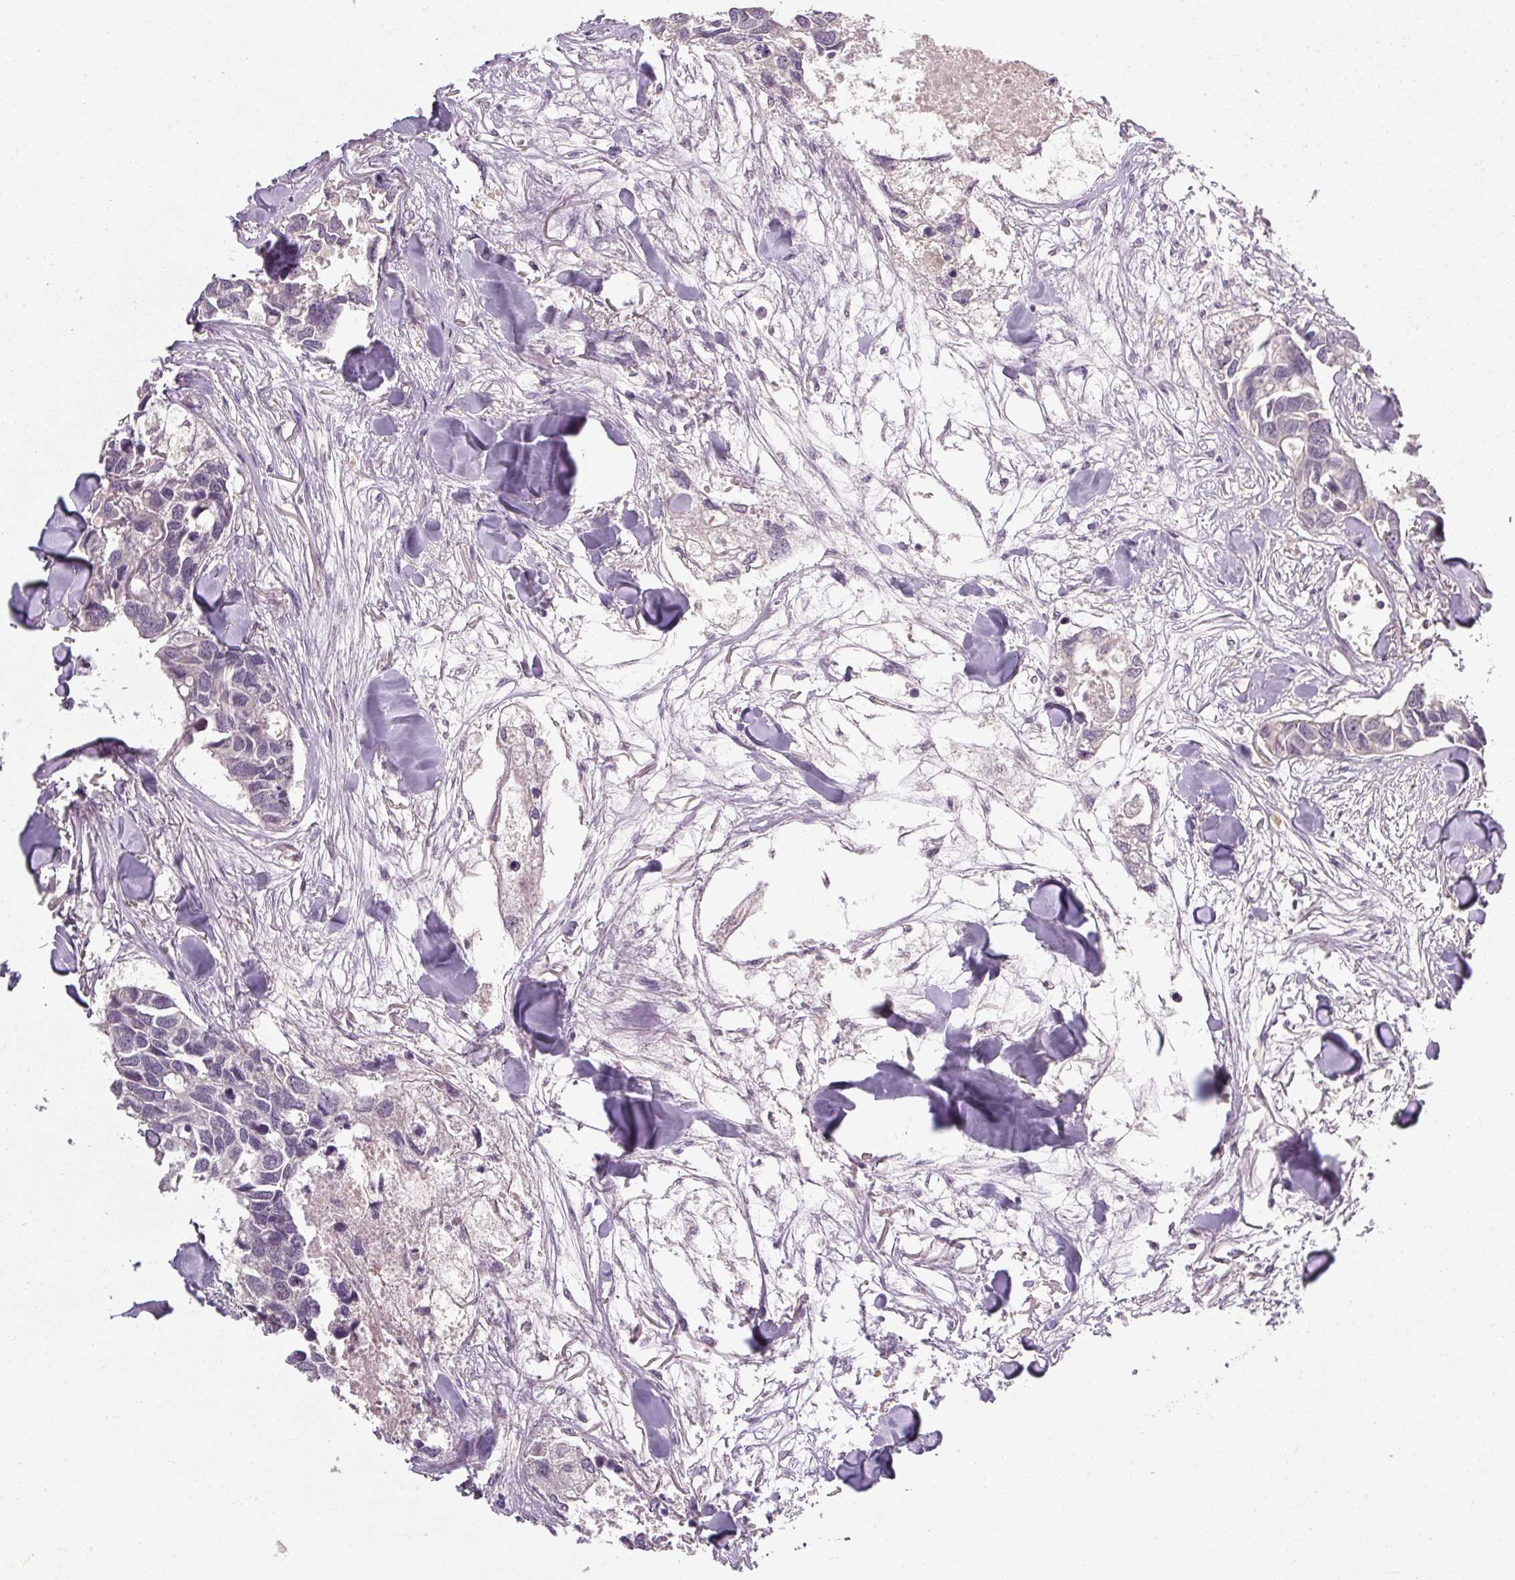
{"staining": {"intensity": "negative", "quantity": "none", "location": "none"}, "tissue": "breast cancer", "cell_type": "Tumor cells", "image_type": "cancer", "snomed": [{"axis": "morphology", "description": "Duct carcinoma"}, {"axis": "topography", "description": "Breast"}], "caption": "There is no significant staining in tumor cells of breast cancer (infiltrating ductal carcinoma).", "gene": "CFAP65", "patient": {"sex": "female", "age": 83}}